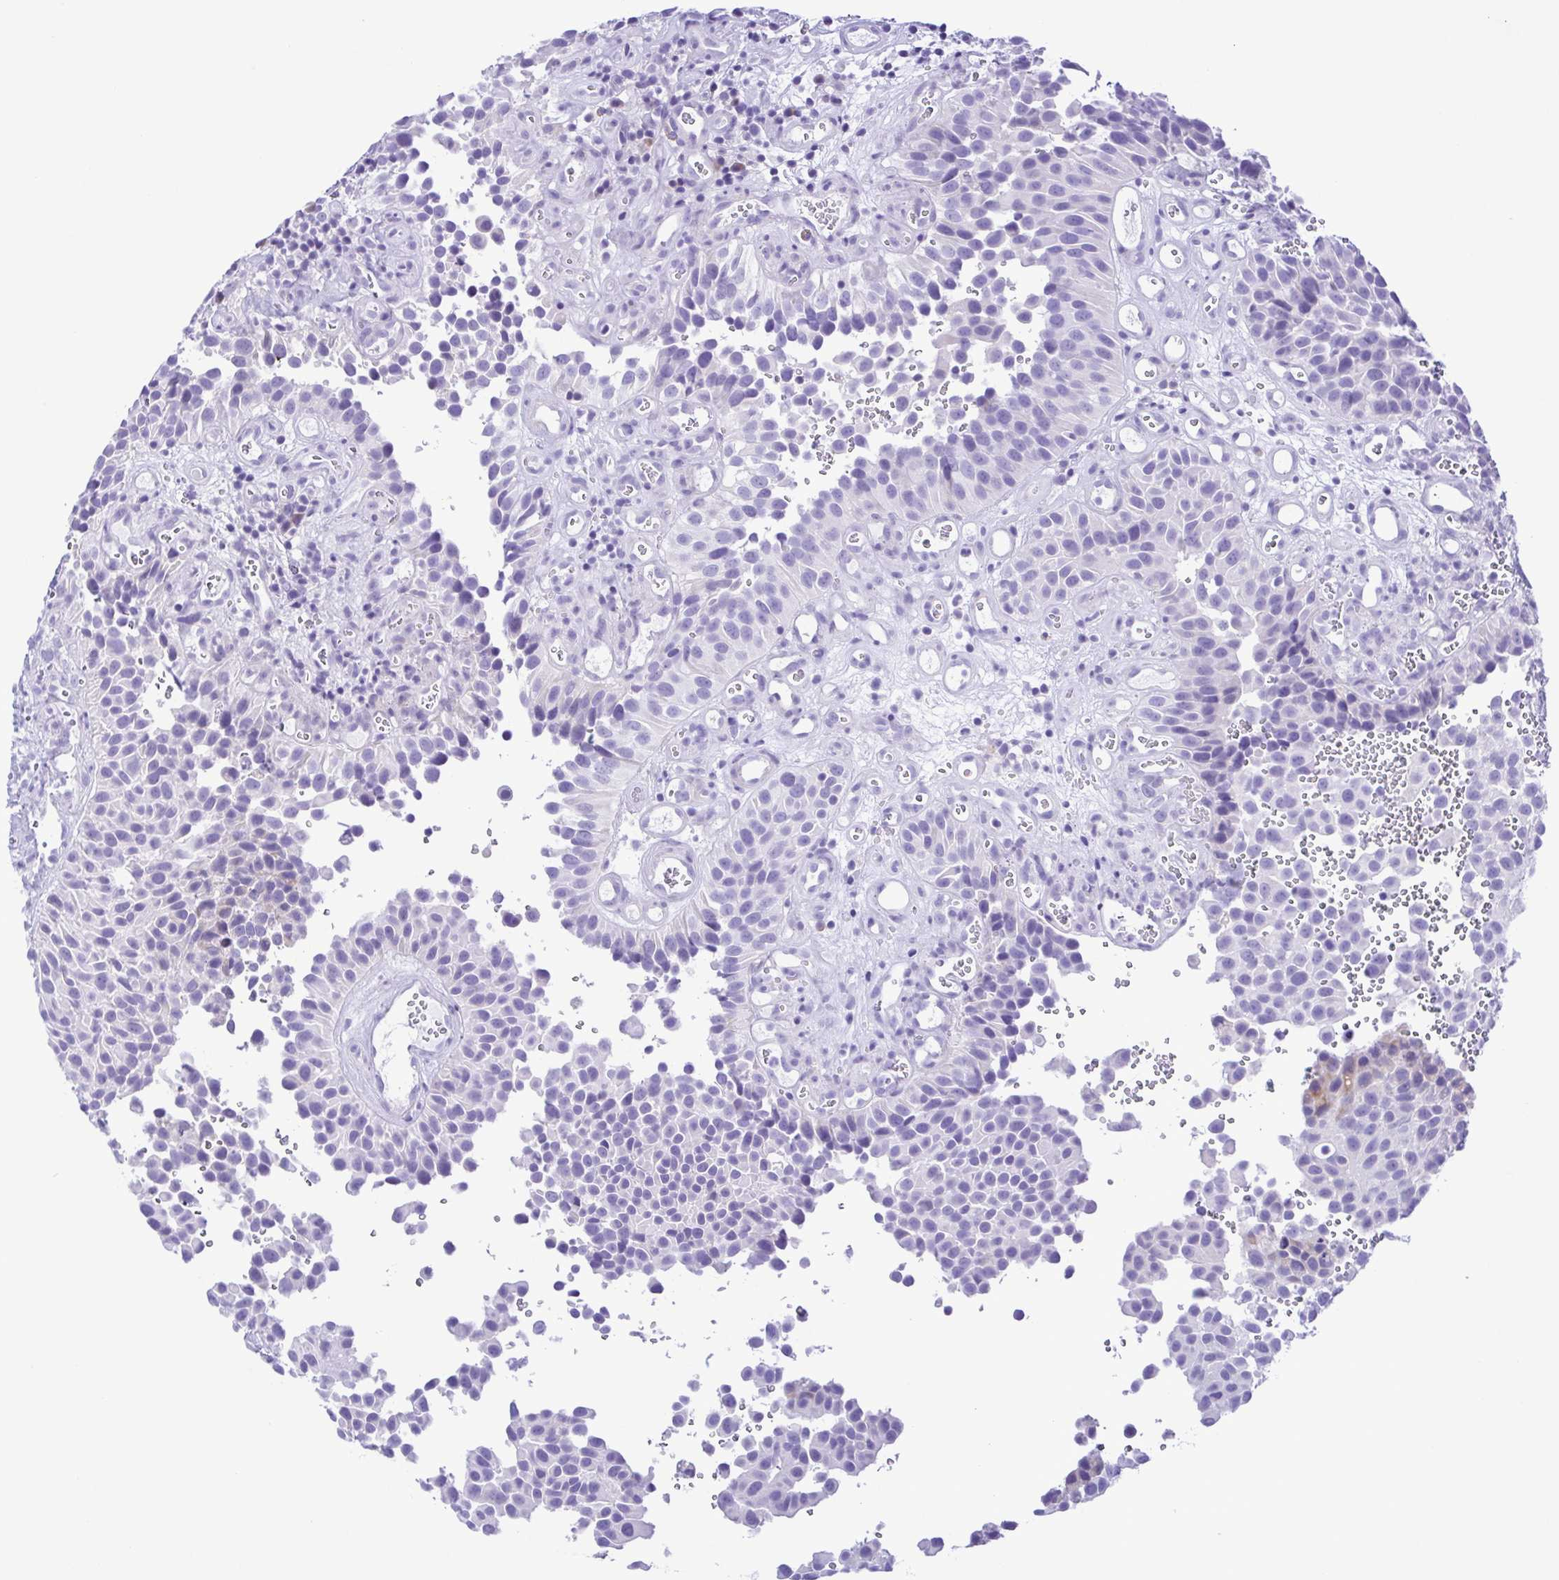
{"staining": {"intensity": "negative", "quantity": "none", "location": "none"}, "tissue": "urothelial cancer", "cell_type": "Tumor cells", "image_type": "cancer", "snomed": [{"axis": "morphology", "description": "Urothelial carcinoma, Low grade"}, {"axis": "topography", "description": "Urinary bladder"}], "caption": "There is no significant positivity in tumor cells of urothelial cancer.", "gene": "PAK3", "patient": {"sex": "male", "age": 76}}